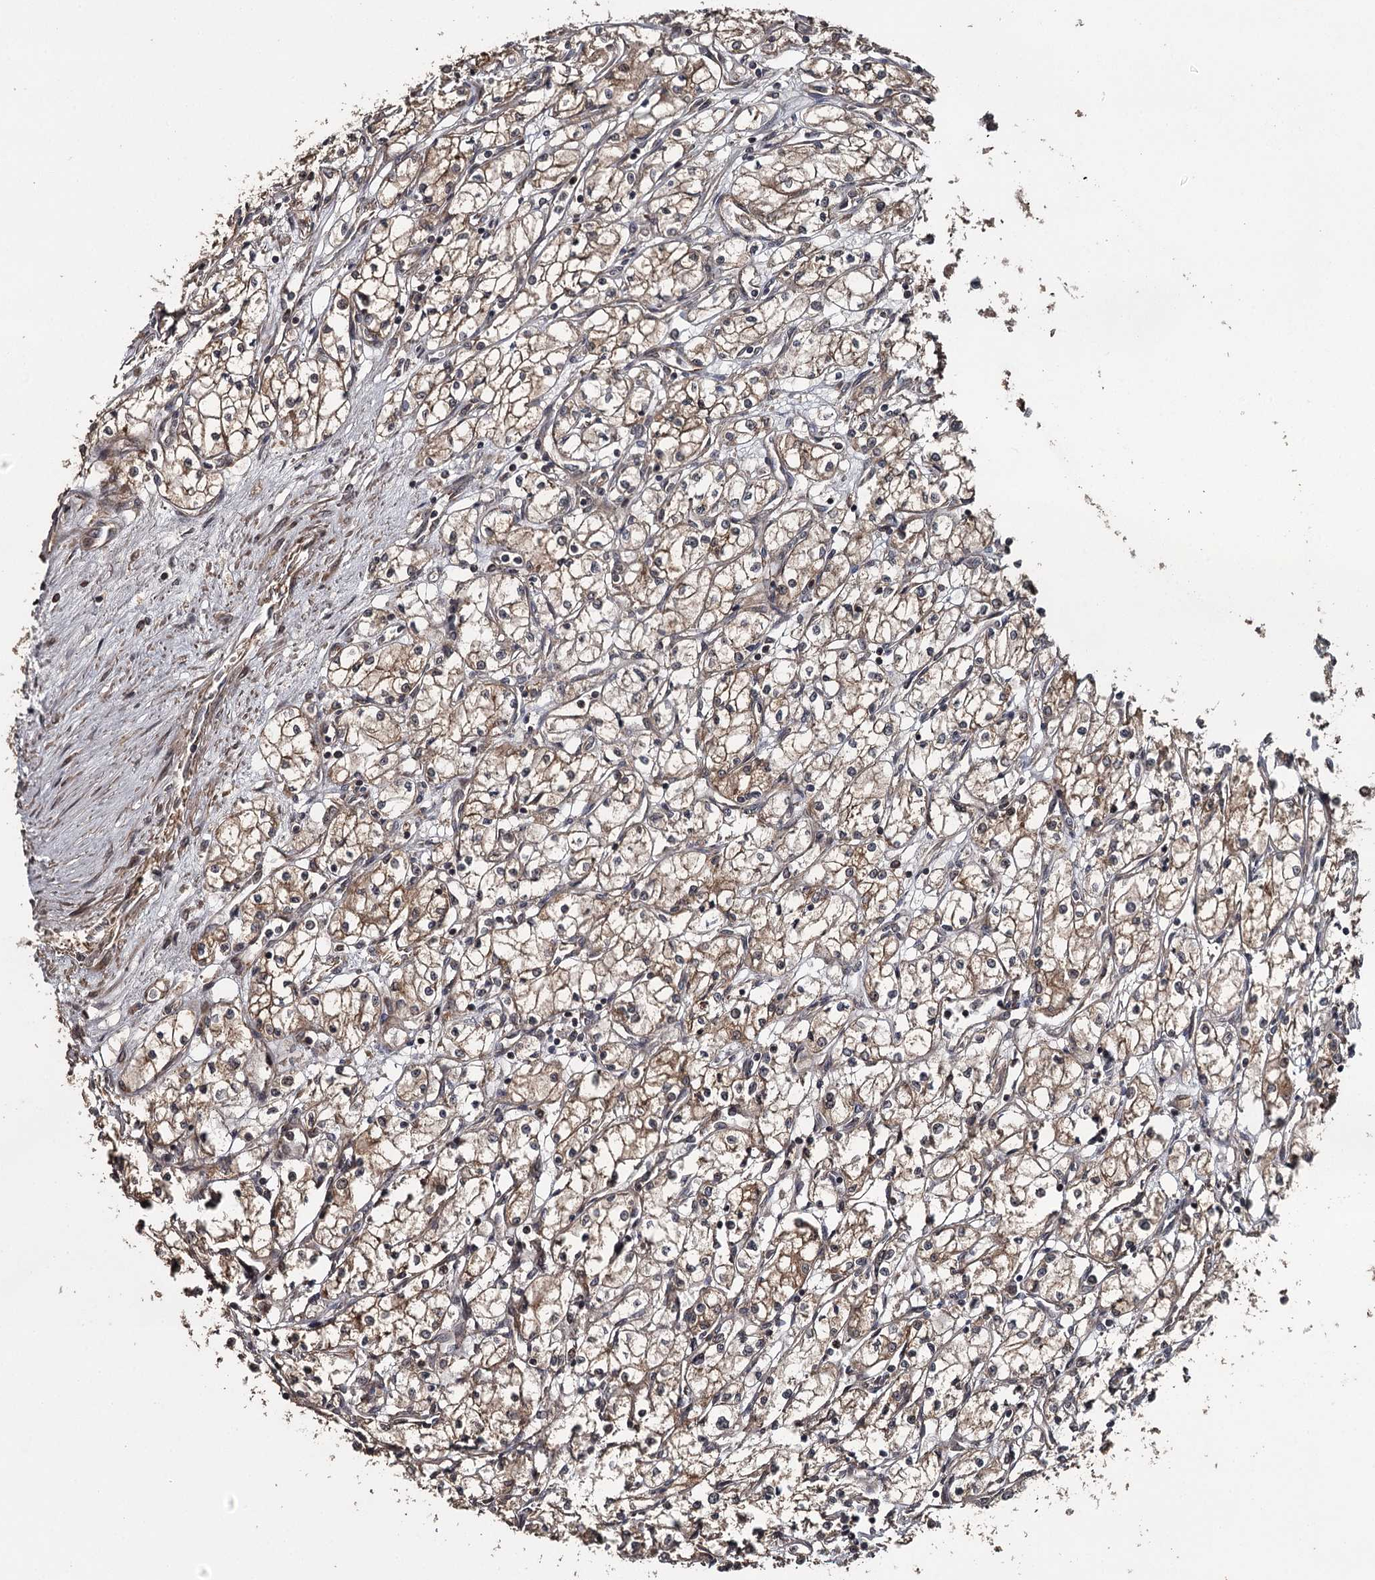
{"staining": {"intensity": "moderate", "quantity": ">75%", "location": "cytoplasmic/membranous"}, "tissue": "renal cancer", "cell_type": "Tumor cells", "image_type": "cancer", "snomed": [{"axis": "morphology", "description": "Adenocarcinoma, NOS"}, {"axis": "topography", "description": "Kidney"}], "caption": "DAB immunohistochemical staining of human renal adenocarcinoma shows moderate cytoplasmic/membranous protein positivity in approximately >75% of tumor cells. The staining was performed using DAB (3,3'-diaminobenzidine) to visualize the protein expression in brown, while the nuclei were stained in blue with hematoxylin (Magnification: 20x).", "gene": "RAB21", "patient": {"sex": "male", "age": 59}}